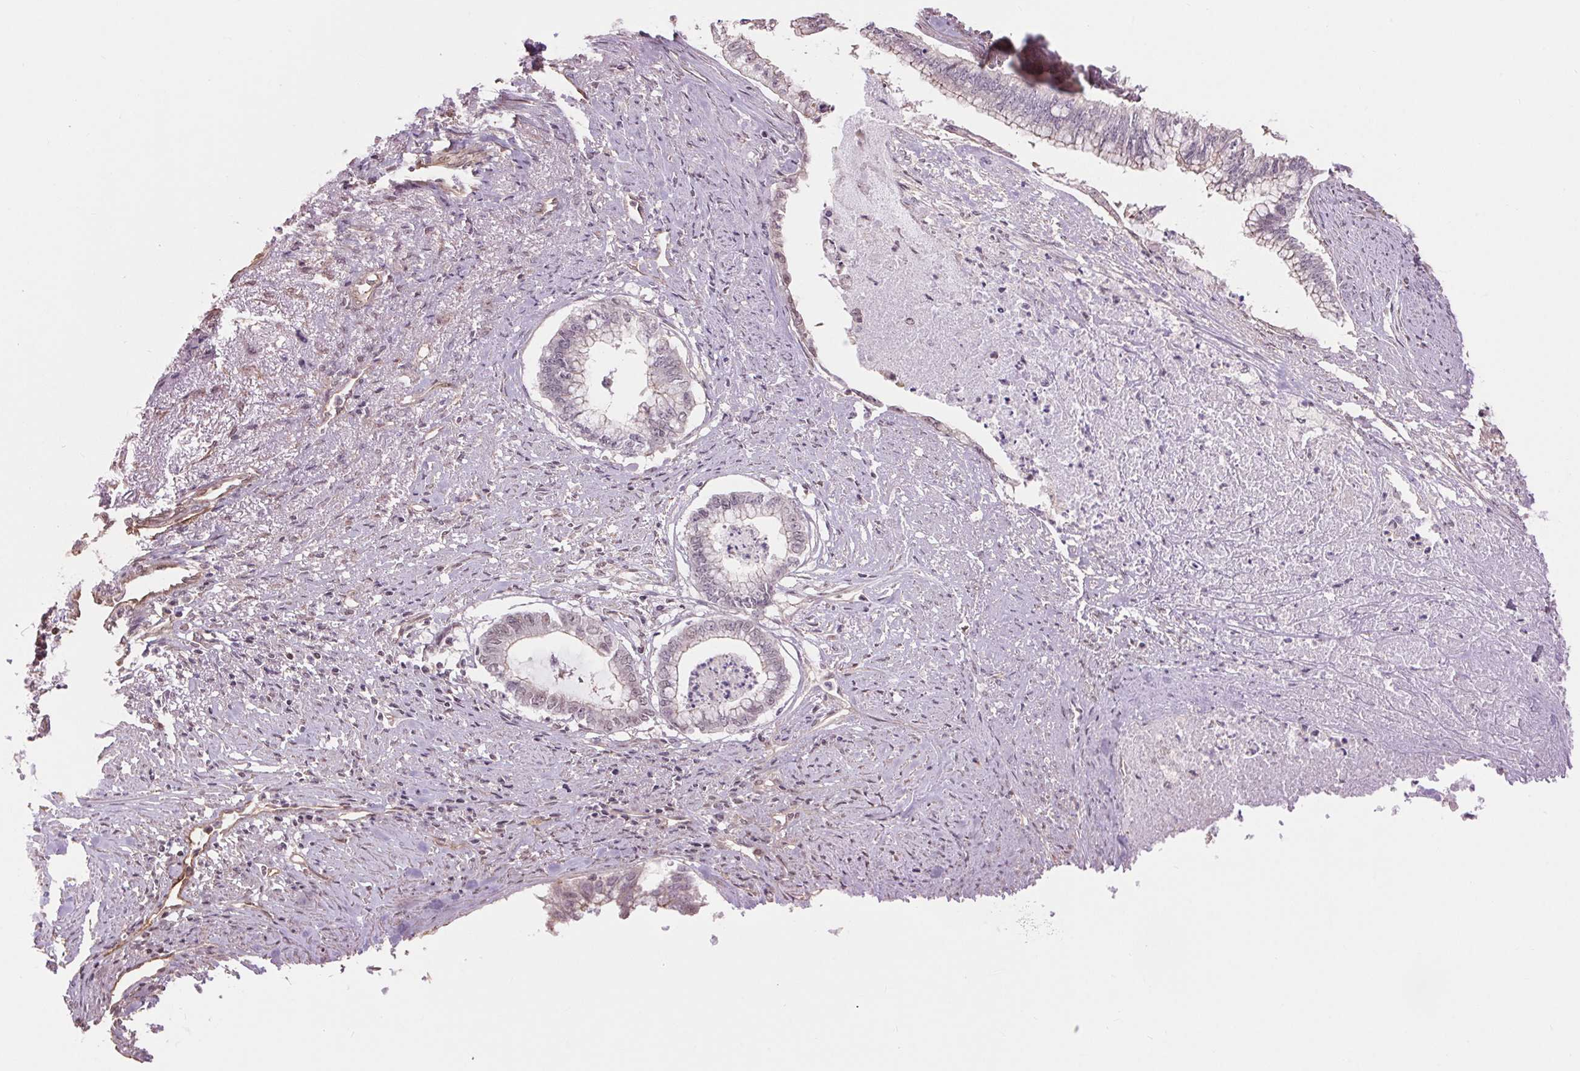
{"staining": {"intensity": "negative", "quantity": "none", "location": "none"}, "tissue": "endometrial cancer", "cell_type": "Tumor cells", "image_type": "cancer", "snomed": [{"axis": "morphology", "description": "Adenocarcinoma, NOS"}, {"axis": "topography", "description": "Endometrium"}], "caption": "Human endometrial cancer (adenocarcinoma) stained for a protein using immunohistochemistry shows no staining in tumor cells.", "gene": "PALM", "patient": {"sex": "female", "age": 79}}